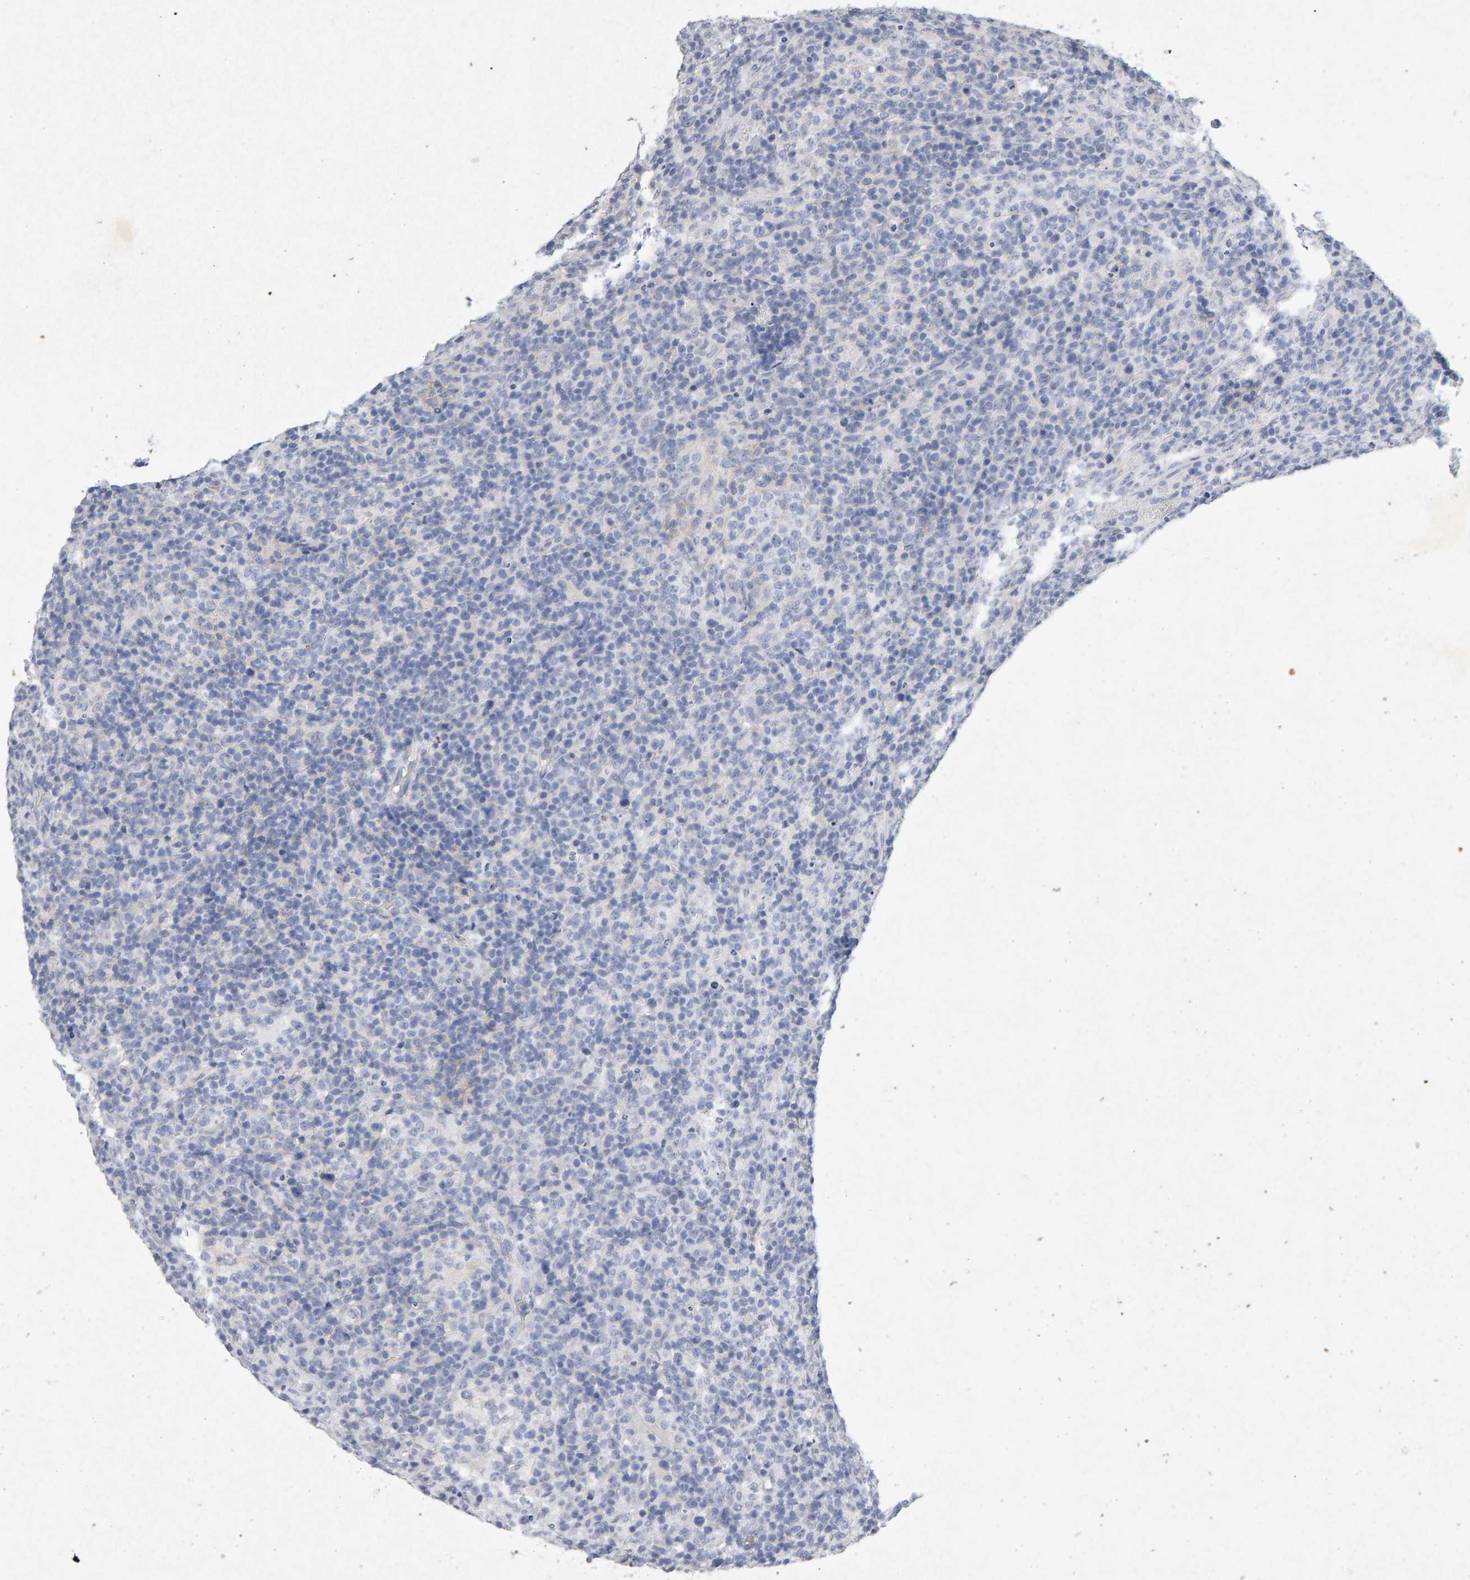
{"staining": {"intensity": "negative", "quantity": "none", "location": "none"}, "tissue": "lymphoma", "cell_type": "Tumor cells", "image_type": "cancer", "snomed": [{"axis": "morphology", "description": "Malignant lymphoma, non-Hodgkin's type, High grade"}, {"axis": "topography", "description": "Lymph node"}], "caption": "Protein analysis of high-grade malignant lymphoma, non-Hodgkin's type demonstrates no significant positivity in tumor cells.", "gene": "PTPRM", "patient": {"sex": "female", "age": 76}}